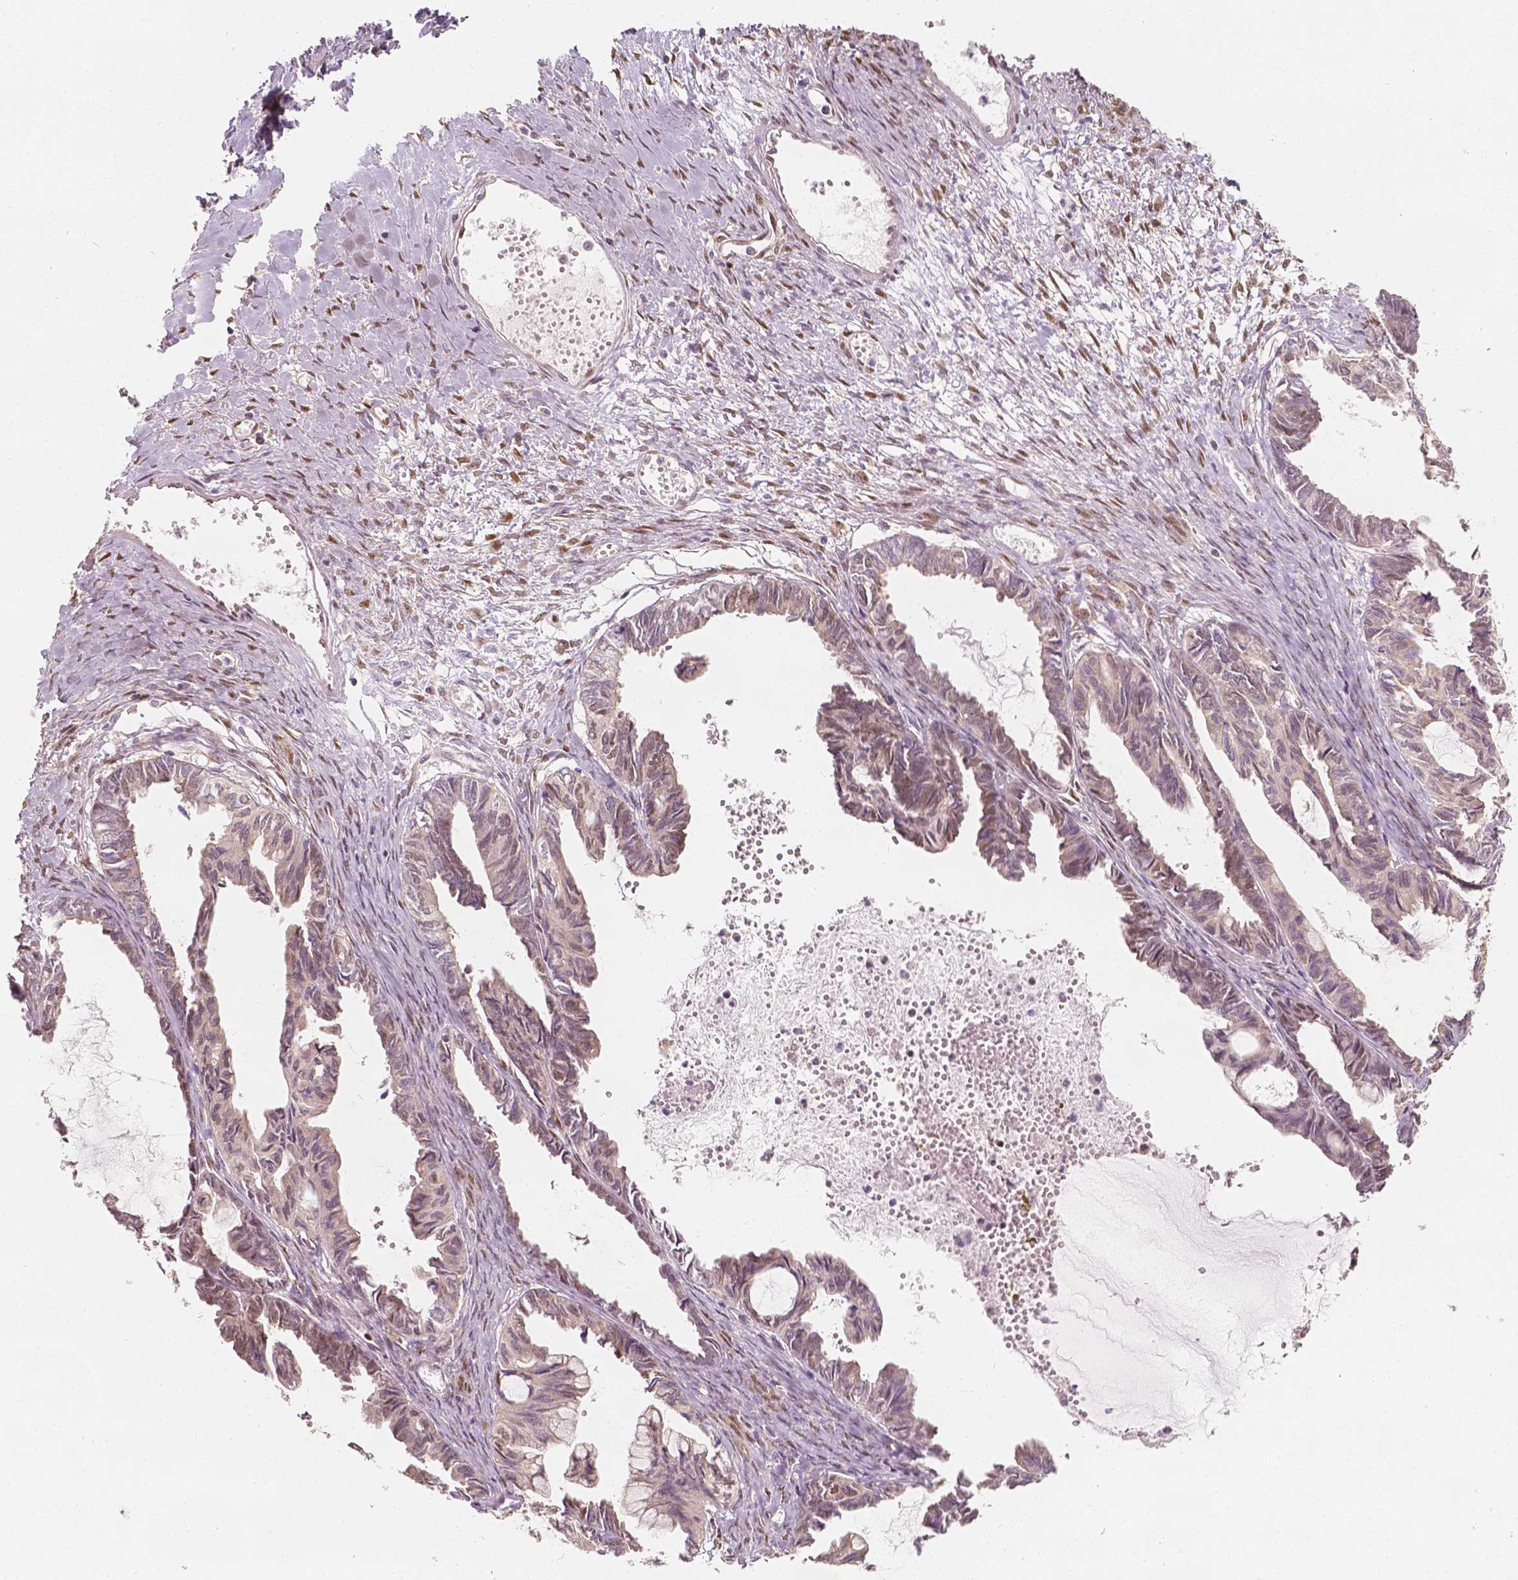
{"staining": {"intensity": "weak", "quantity": "<25%", "location": "nuclear"}, "tissue": "ovarian cancer", "cell_type": "Tumor cells", "image_type": "cancer", "snomed": [{"axis": "morphology", "description": "Cystadenocarcinoma, mucinous, NOS"}, {"axis": "topography", "description": "Ovary"}], "caption": "Protein analysis of mucinous cystadenocarcinoma (ovarian) exhibits no significant expression in tumor cells.", "gene": "TBC1D17", "patient": {"sex": "female", "age": 61}}